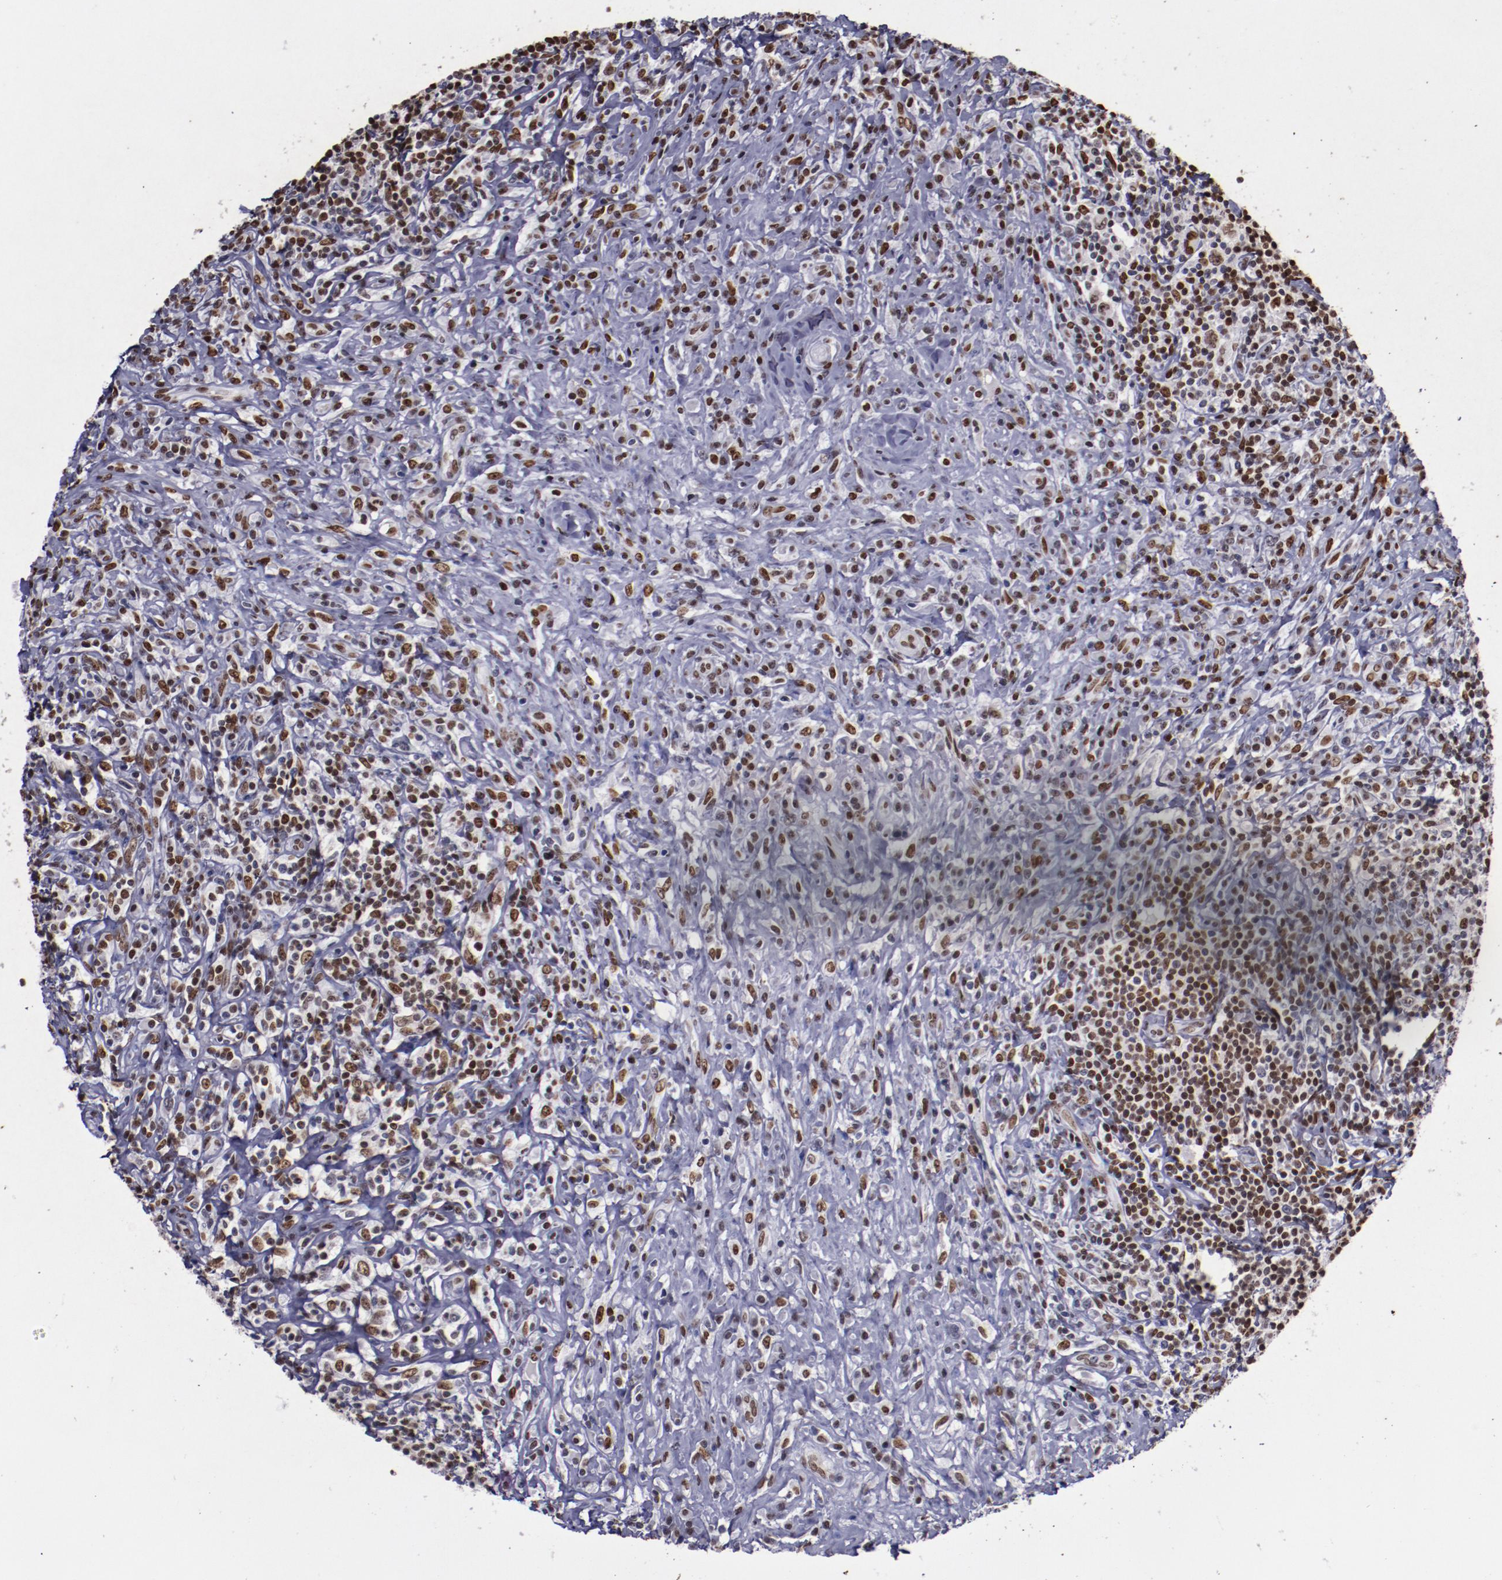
{"staining": {"intensity": "moderate", "quantity": "25%-75%", "location": "nuclear"}, "tissue": "lymphoma", "cell_type": "Tumor cells", "image_type": "cancer", "snomed": [{"axis": "morphology", "description": "Hodgkin's disease, NOS"}, {"axis": "topography", "description": "Lymph node"}], "caption": "Moderate nuclear protein staining is identified in approximately 25%-75% of tumor cells in Hodgkin's disease.", "gene": "APEX1", "patient": {"sex": "female", "age": 25}}